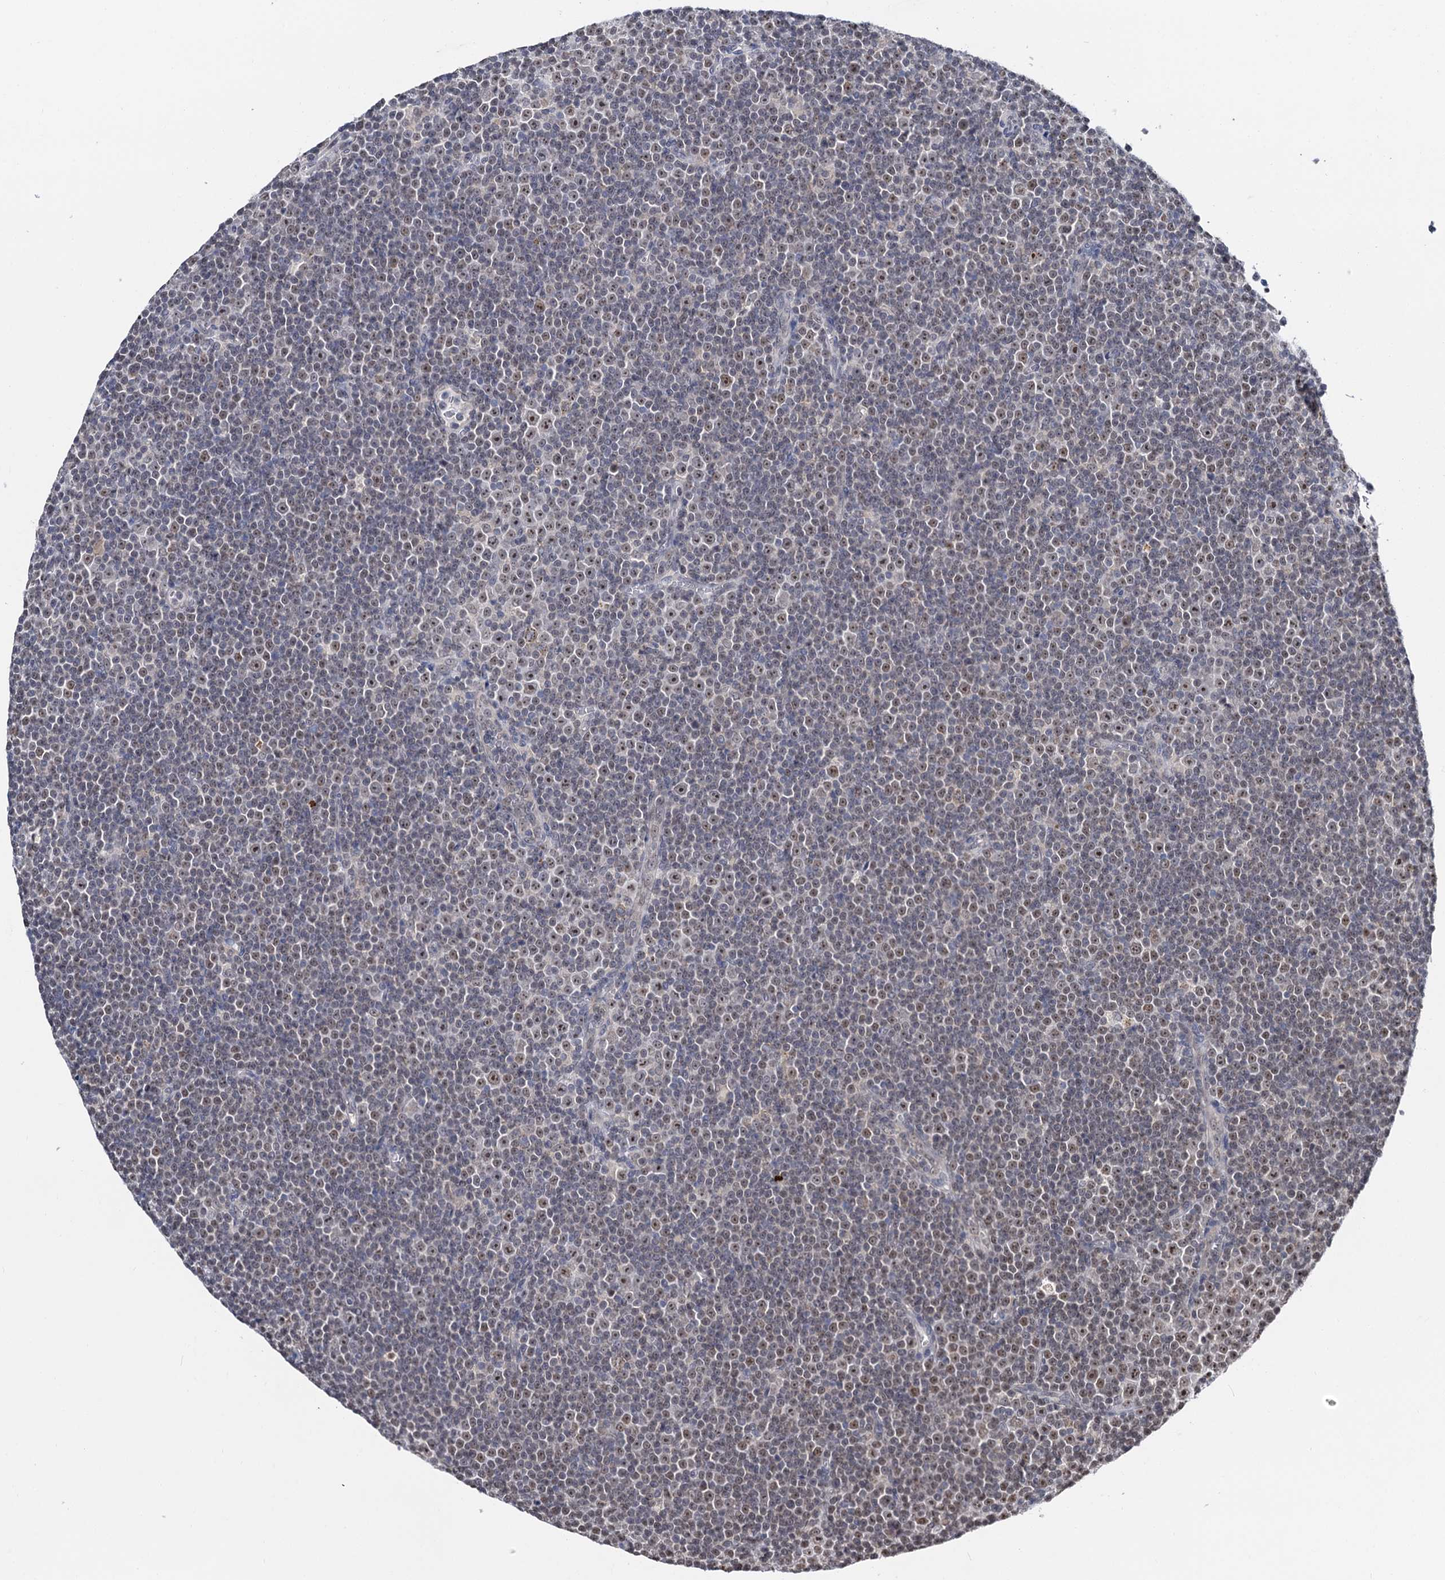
{"staining": {"intensity": "weak", "quantity": "25%-75%", "location": "nuclear"}, "tissue": "lymphoma", "cell_type": "Tumor cells", "image_type": "cancer", "snomed": [{"axis": "morphology", "description": "Malignant lymphoma, non-Hodgkin's type, Low grade"}, {"axis": "topography", "description": "Lymph node"}], "caption": "An IHC histopathology image of neoplastic tissue is shown. Protein staining in brown highlights weak nuclear positivity in lymphoma within tumor cells.", "gene": "NAT10", "patient": {"sex": "female", "age": 67}}